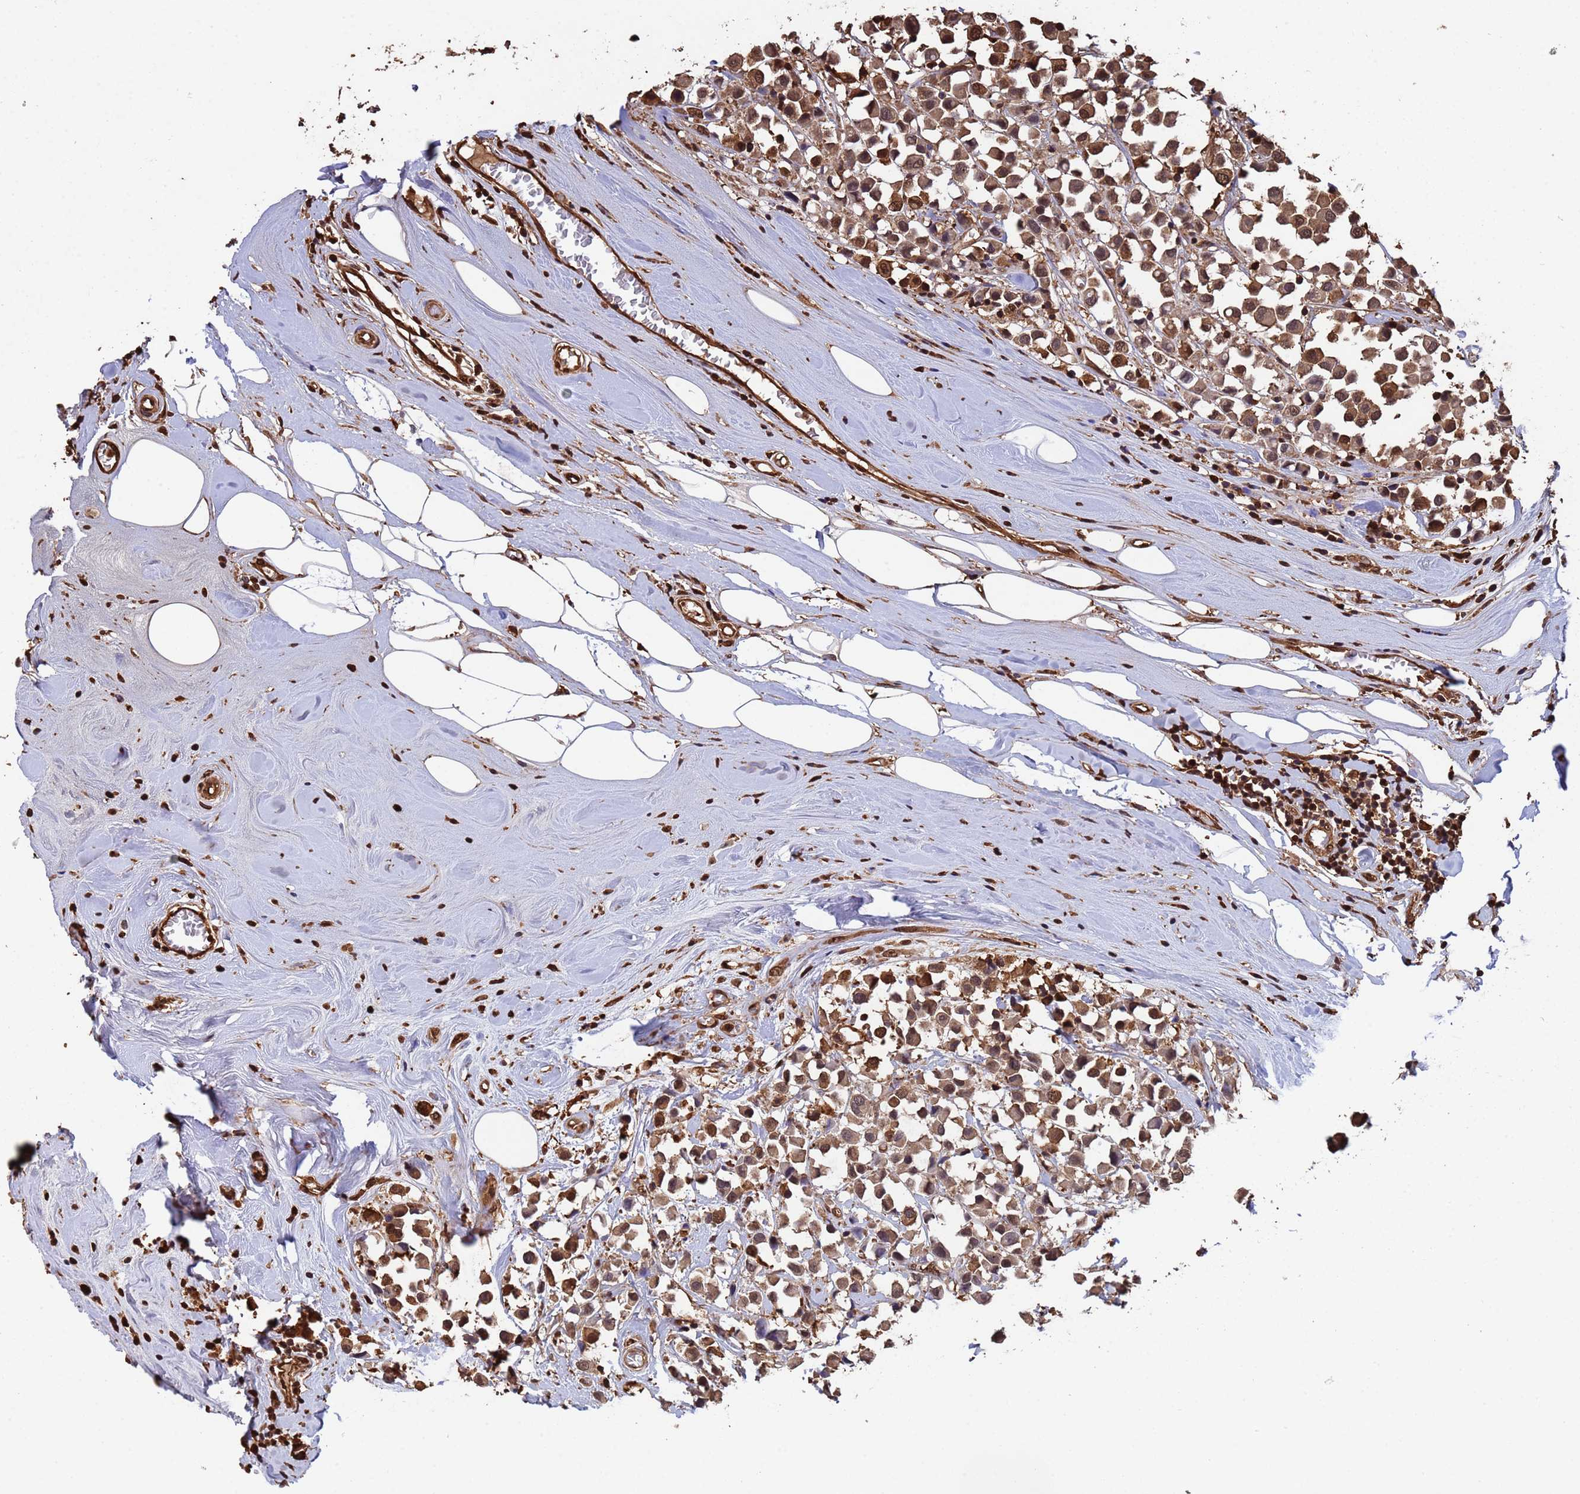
{"staining": {"intensity": "moderate", "quantity": ">75%", "location": "cytoplasmic/membranous,nuclear"}, "tissue": "breast cancer", "cell_type": "Tumor cells", "image_type": "cancer", "snomed": [{"axis": "morphology", "description": "Duct carcinoma"}, {"axis": "topography", "description": "Breast"}], "caption": "The histopathology image reveals immunohistochemical staining of breast infiltrating ductal carcinoma. There is moderate cytoplasmic/membranous and nuclear expression is identified in about >75% of tumor cells. The staining was performed using DAB (3,3'-diaminobenzidine) to visualize the protein expression in brown, while the nuclei were stained in blue with hematoxylin (Magnification: 20x).", "gene": "SUMO4", "patient": {"sex": "female", "age": 61}}